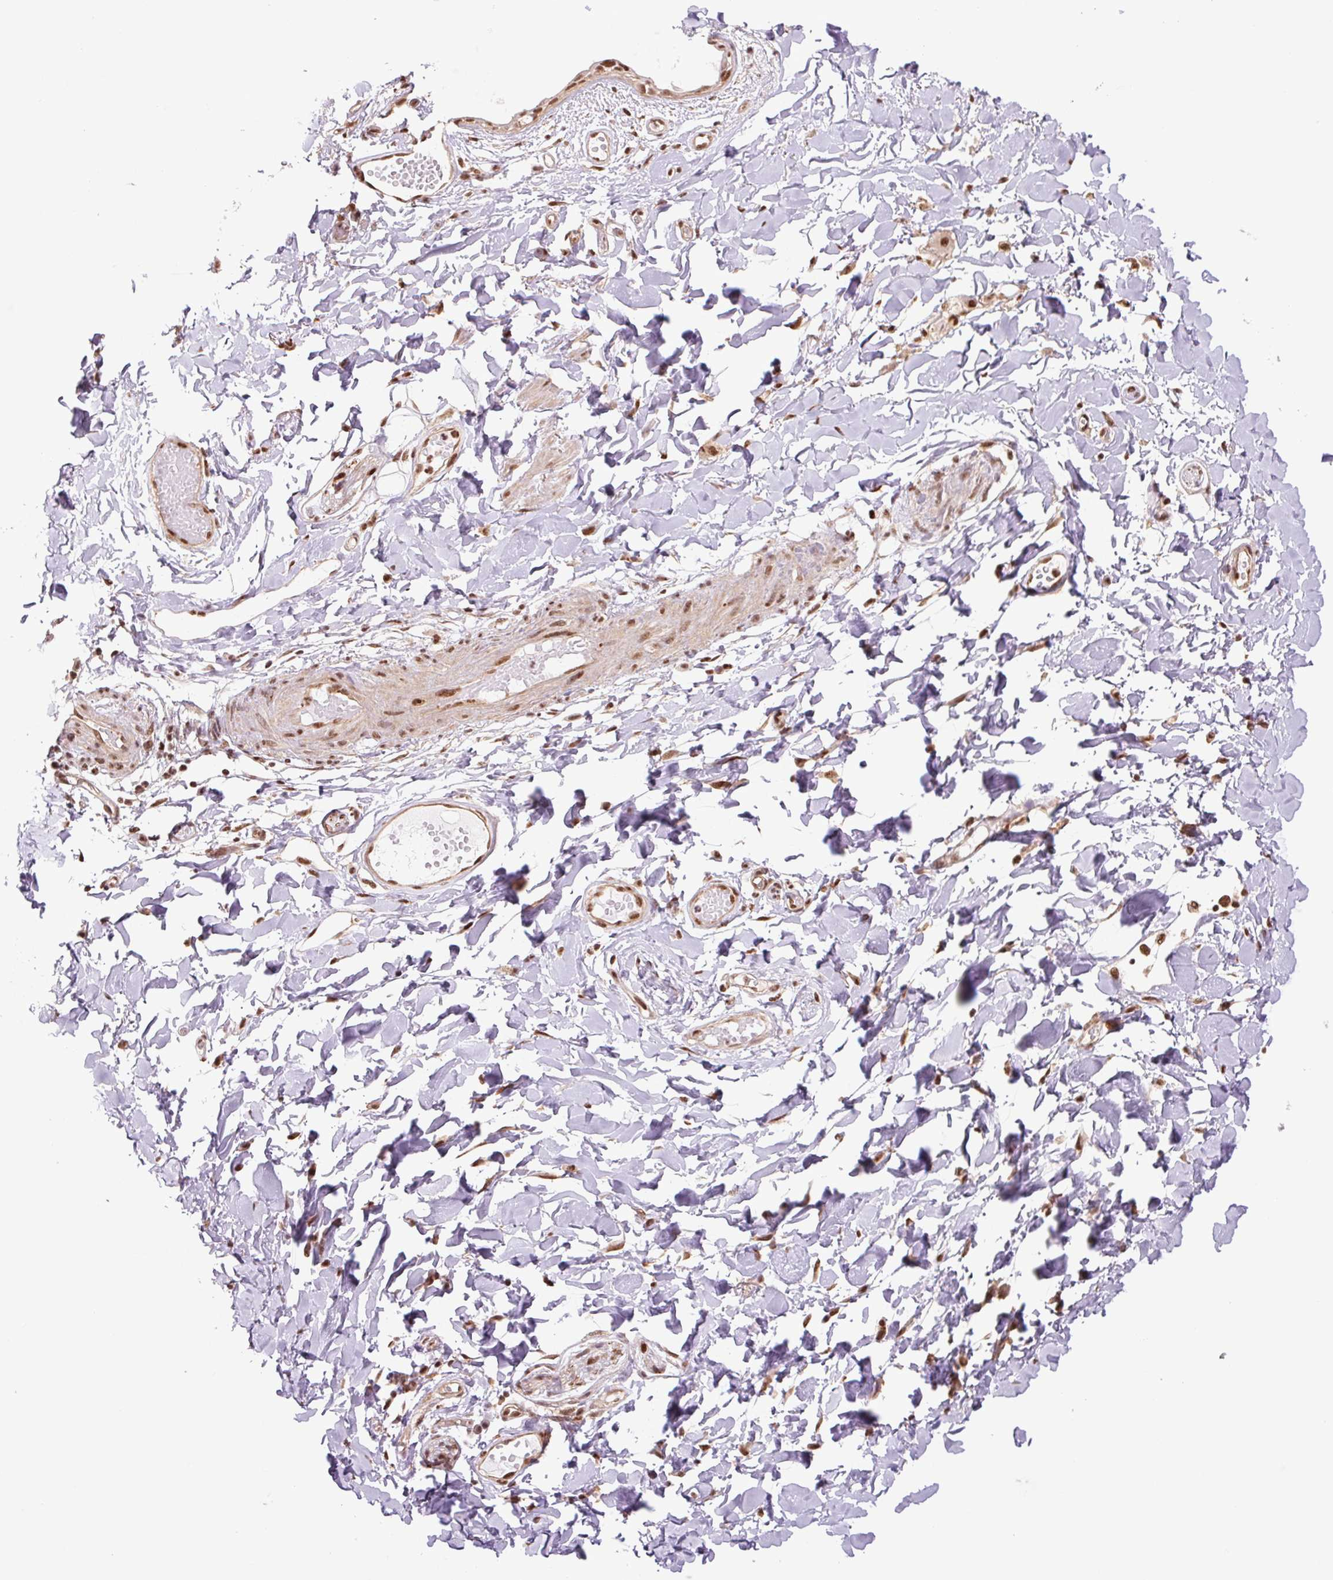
{"staining": {"intensity": "negative", "quantity": "none", "location": "none"}, "tissue": "adipose tissue", "cell_type": "Adipocytes", "image_type": "normal", "snomed": [{"axis": "morphology", "description": "Normal tissue, NOS"}, {"axis": "topography", "description": "Anal"}, {"axis": "topography", "description": "Peripheral nerve tissue"}], "caption": "IHC image of benign adipose tissue: adipose tissue stained with DAB (3,3'-diaminobenzidine) reveals no significant protein positivity in adipocytes.", "gene": "CWC25", "patient": {"sex": "male", "age": 78}}